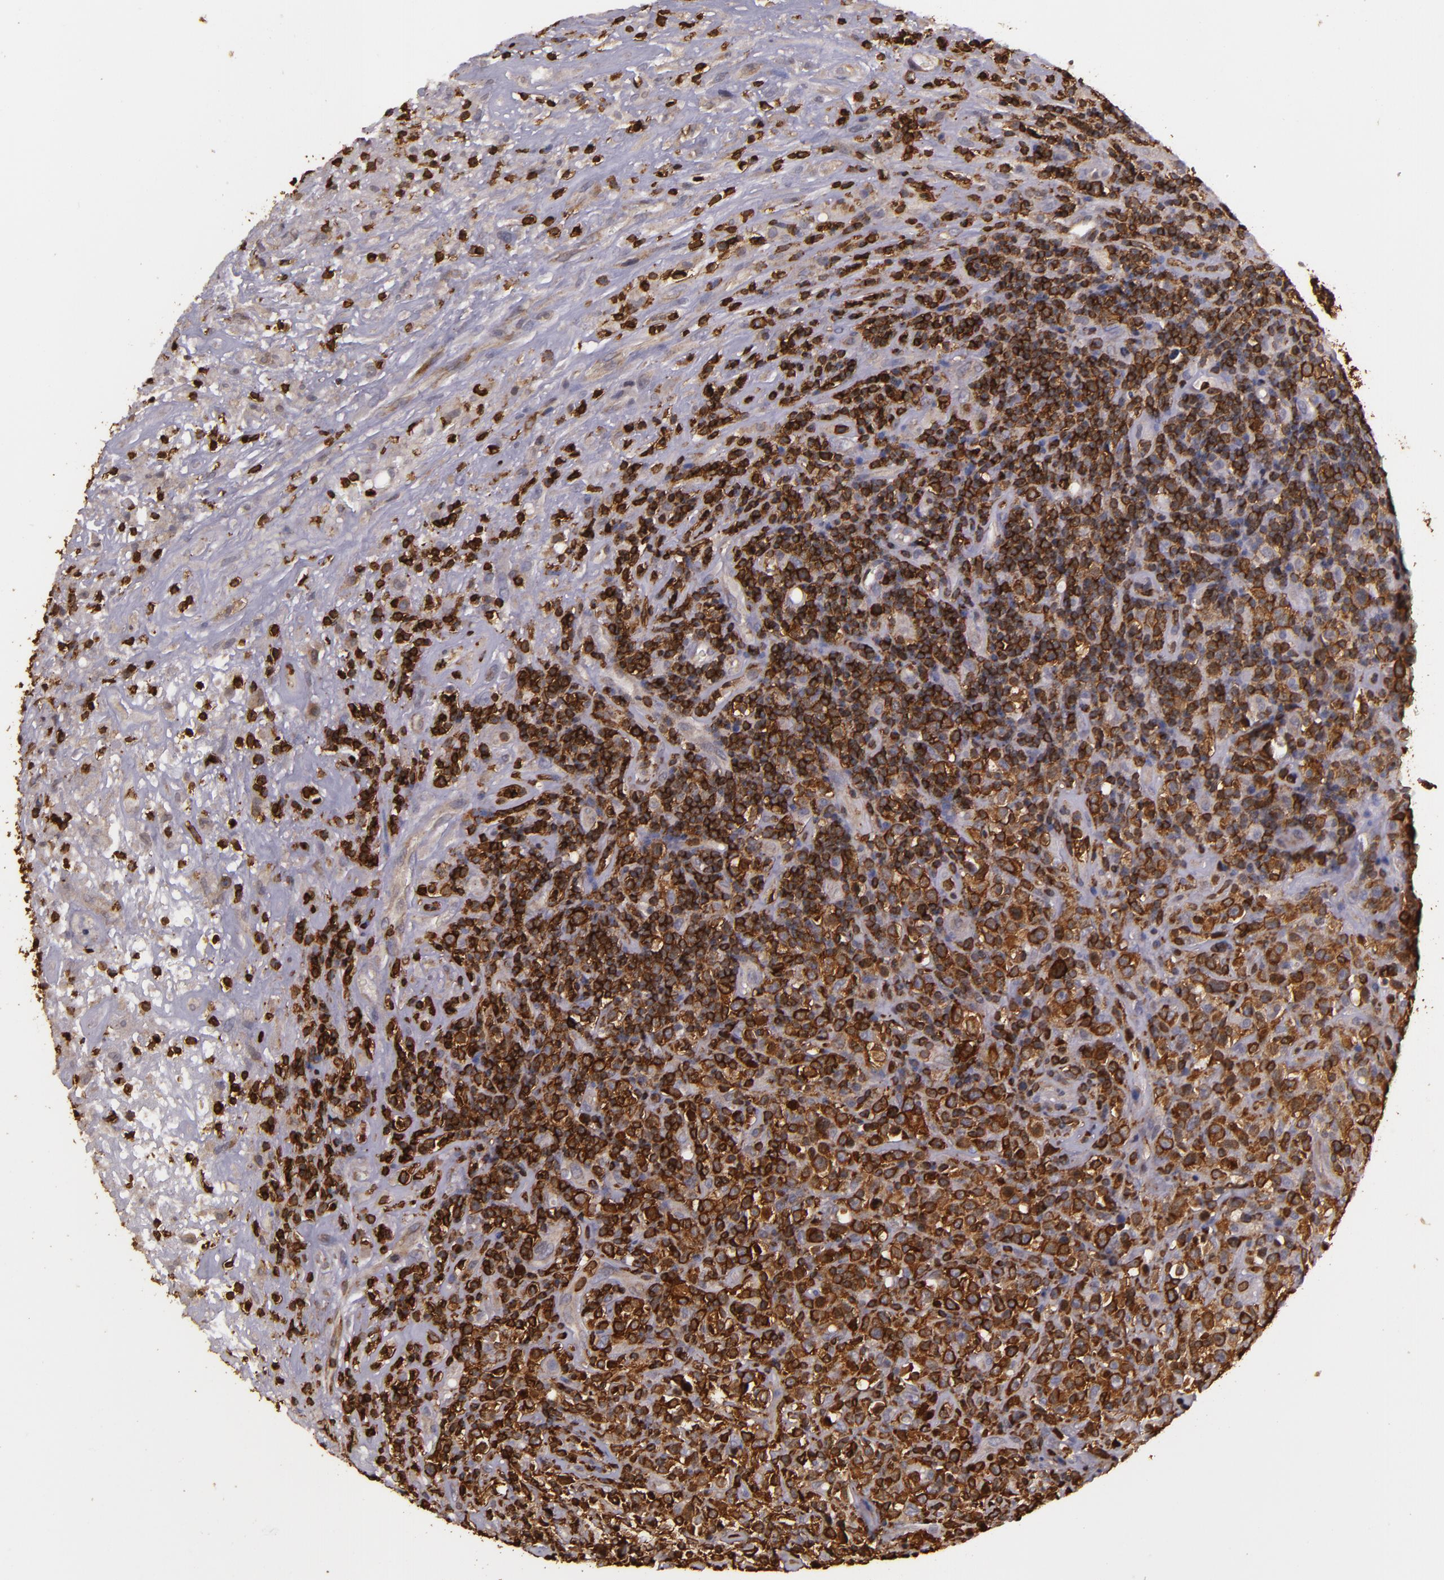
{"staining": {"intensity": "strong", "quantity": ">75%", "location": "cytoplasmic/membranous"}, "tissue": "lymphoma", "cell_type": "Tumor cells", "image_type": "cancer", "snomed": [{"axis": "morphology", "description": "Hodgkin's disease, NOS"}, {"axis": "topography", "description": "Lymph node"}], "caption": "Protein expression analysis of human Hodgkin's disease reveals strong cytoplasmic/membranous positivity in approximately >75% of tumor cells. Nuclei are stained in blue.", "gene": "SLC9A3R1", "patient": {"sex": "male", "age": 46}}